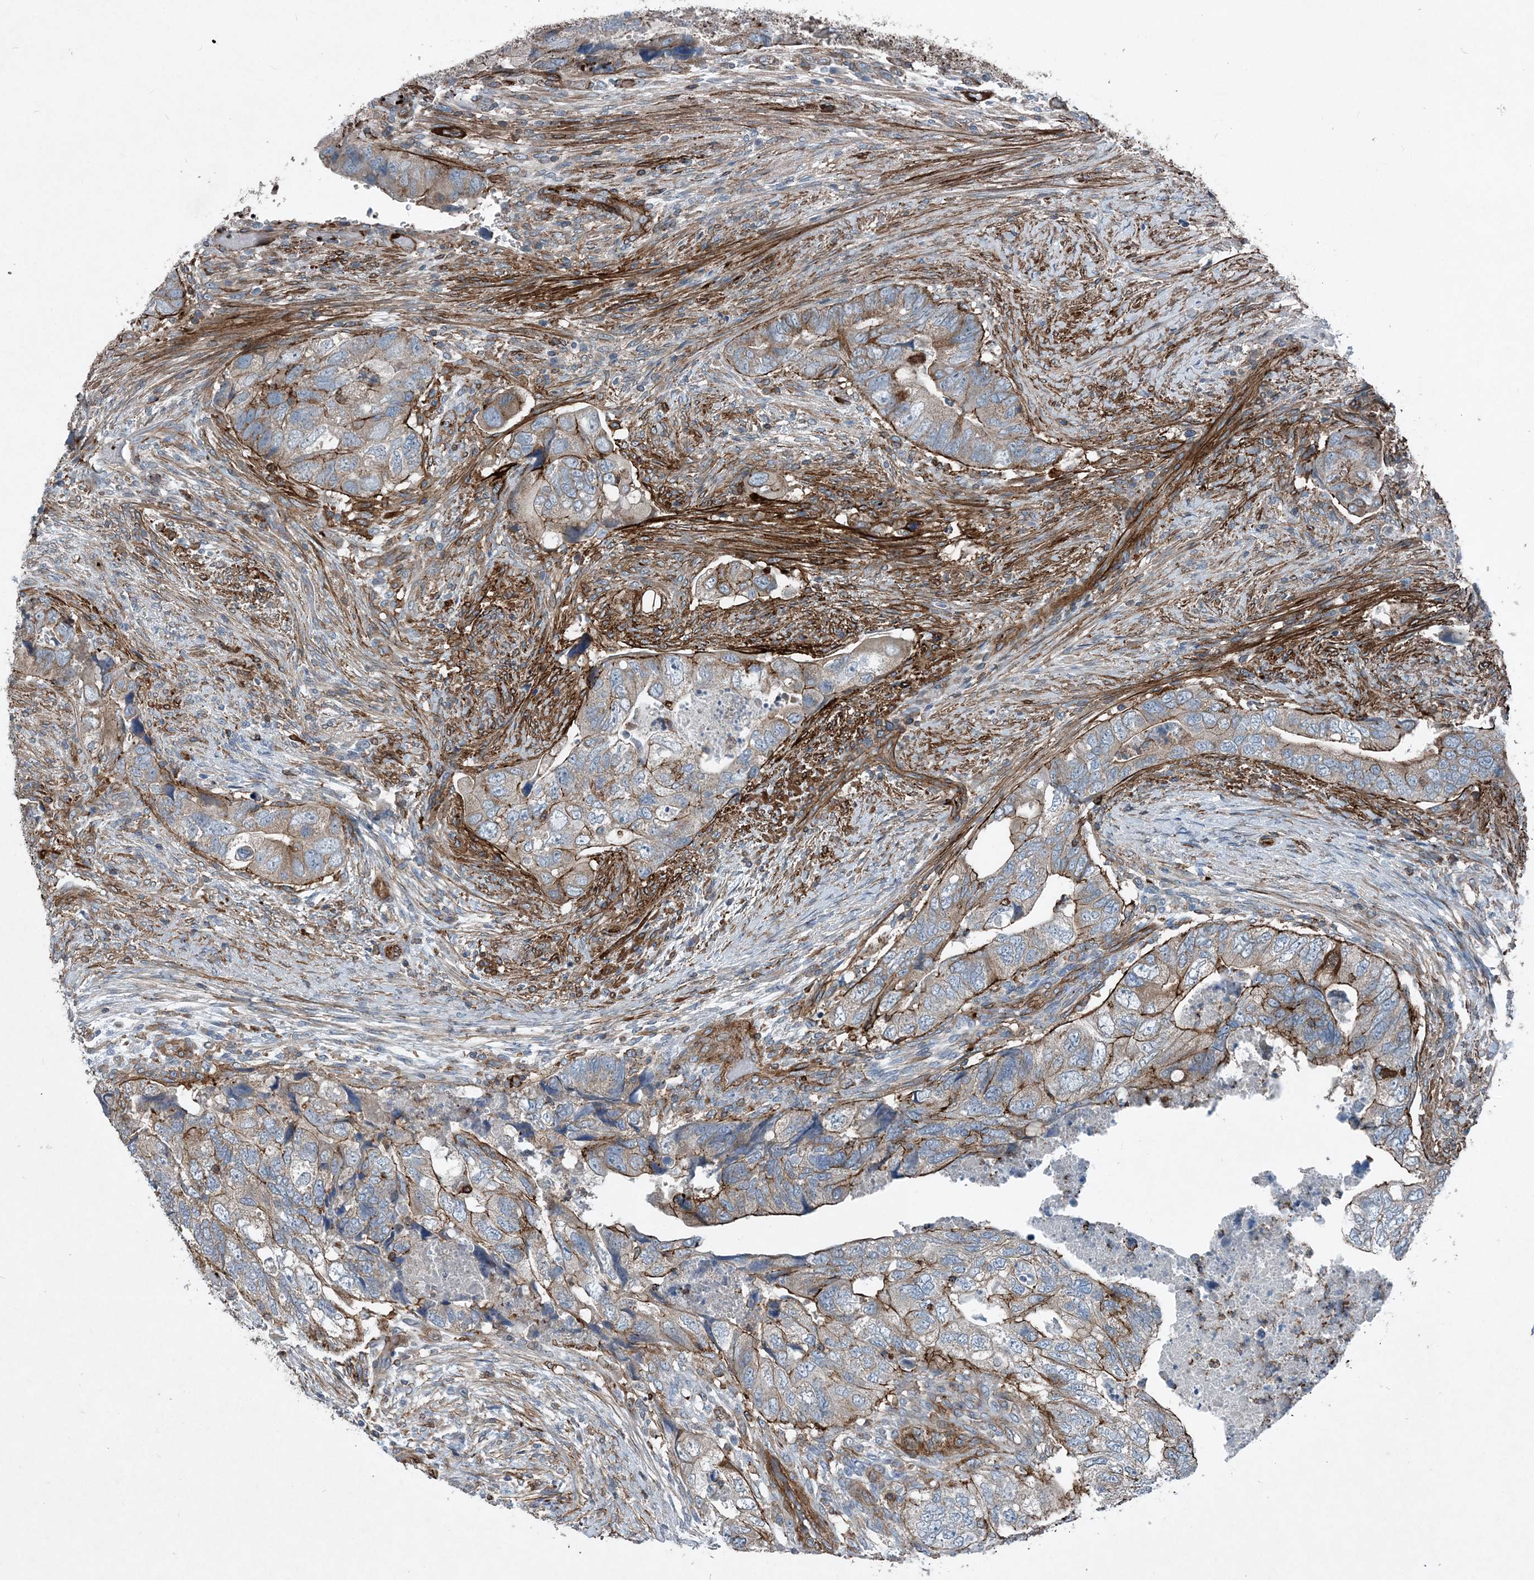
{"staining": {"intensity": "moderate", "quantity": "25%-75%", "location": "cytoplasmic/membranous"}, "tissue": "colorectal cancer", "cell_type": "Tumor cells", "image_type": "cancer", "snomed": [{"axis": "morphology", "description": "Adenocarcinoma, NOS"}, {"axis": "topography", "description": "Rectum"}], "caption": "DAB (3,3'-diaminobenzidine) immunohistochemical staining of human colorectal adenocarcinoma demonstrates moderate cytoplasmic/membranous protein positivity in approximately 25%-75% of tumor cells. The staining was performed using DAB (3,3'-diaminobenzidine), with brown indicating positive protein expression. Nuclei are stained blue with hematoxylin.", "gene": "DGUOK", "patient": {"sex": "male", "age": 63}}